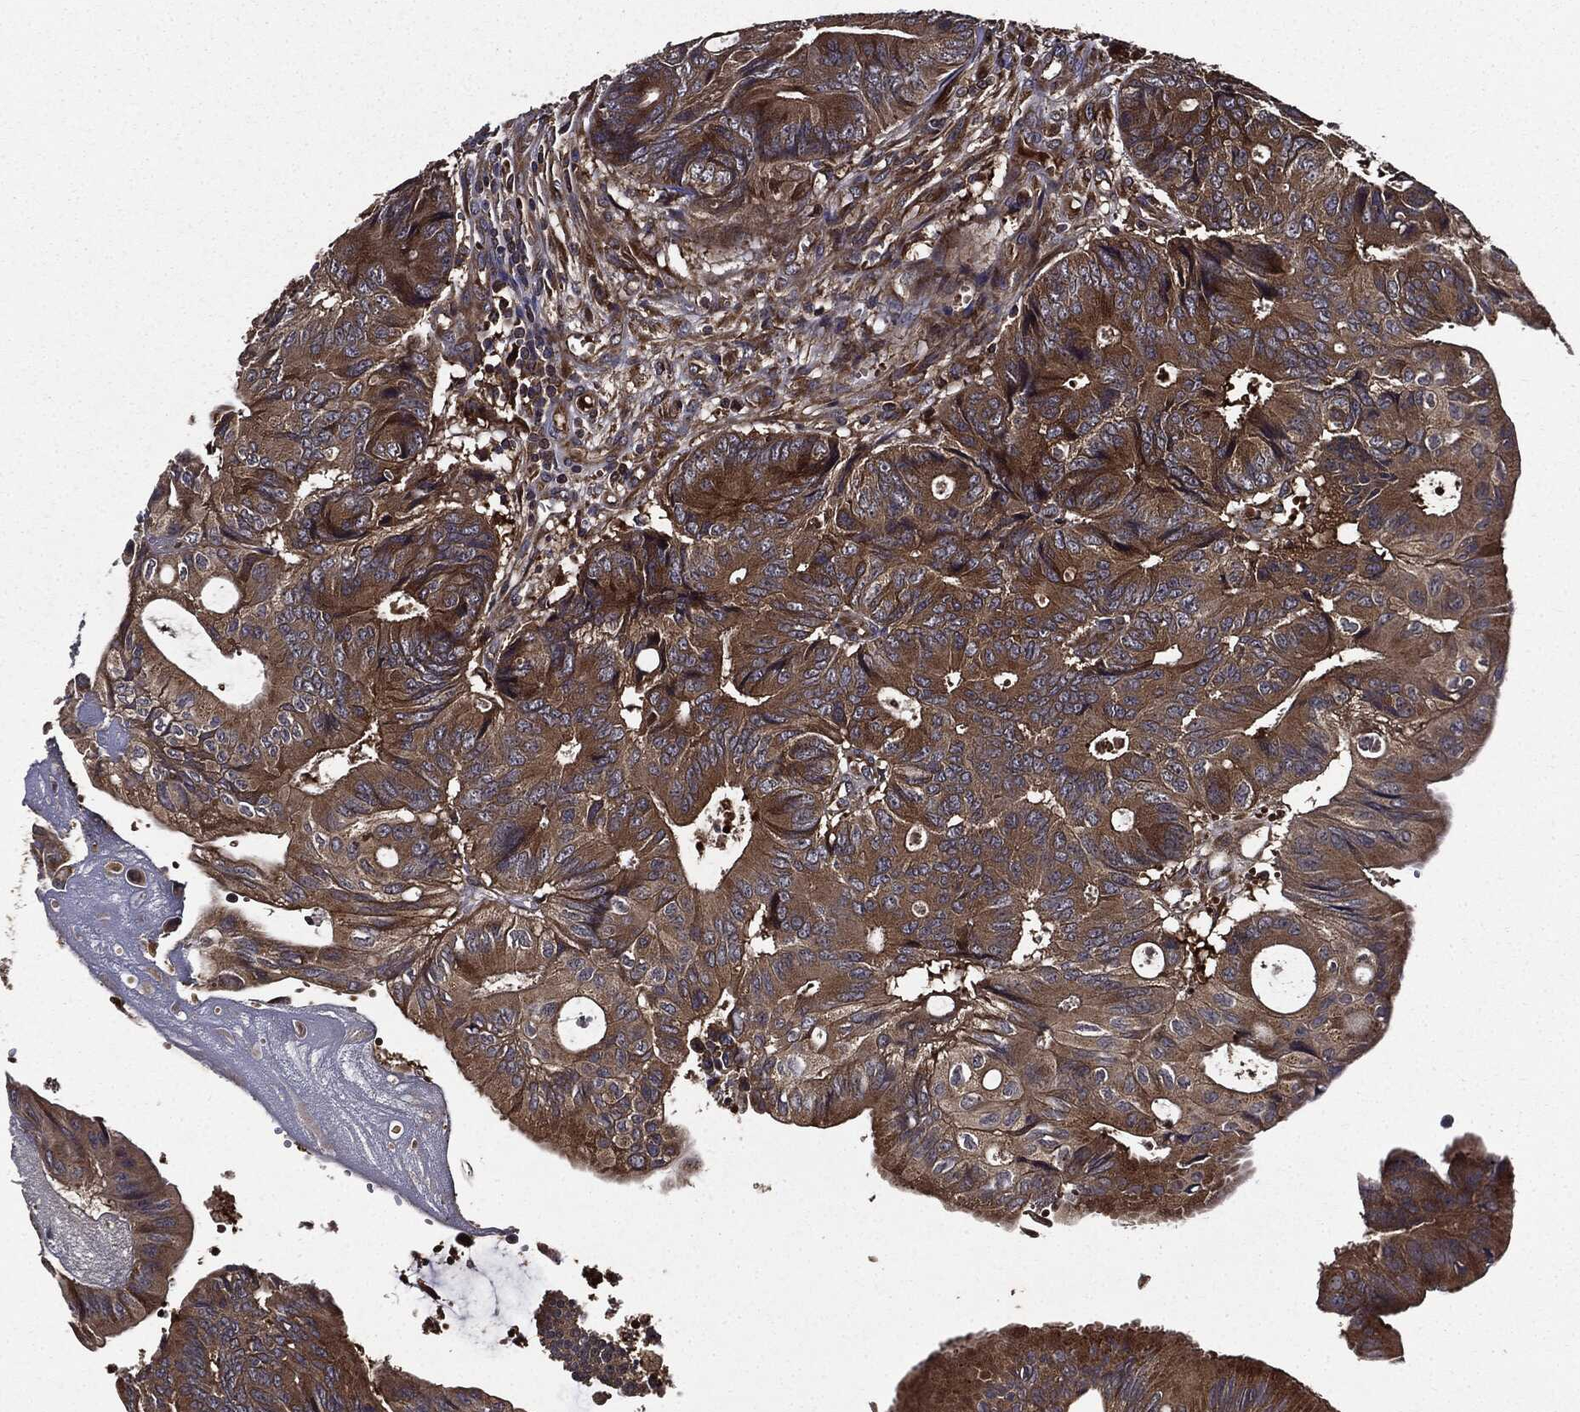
{"staining": {"intensity": "moderate", "quantity": ">75%", "location": "cytoplasmic/membranous"}, "tissue": "colorectal cancer", "cell_type": "Tumor cells", "image_type": "cancer", "snomed": [{"axis": "morphology", "description": "Normal tissue, NOS"}, {"axis": "morphology", "description": "Adenocarcinoma, NOS"}, {"axis": "topography", "description": "Colon"}], "caption": "Immunohistochemistry (IHC) of colorectal cancer shows medium levels of moderate cytoplasmic/membranous expression in about >75% of tumor cells.", "gene": "HTT", "patient": {"sex": "male", "age": 65}}